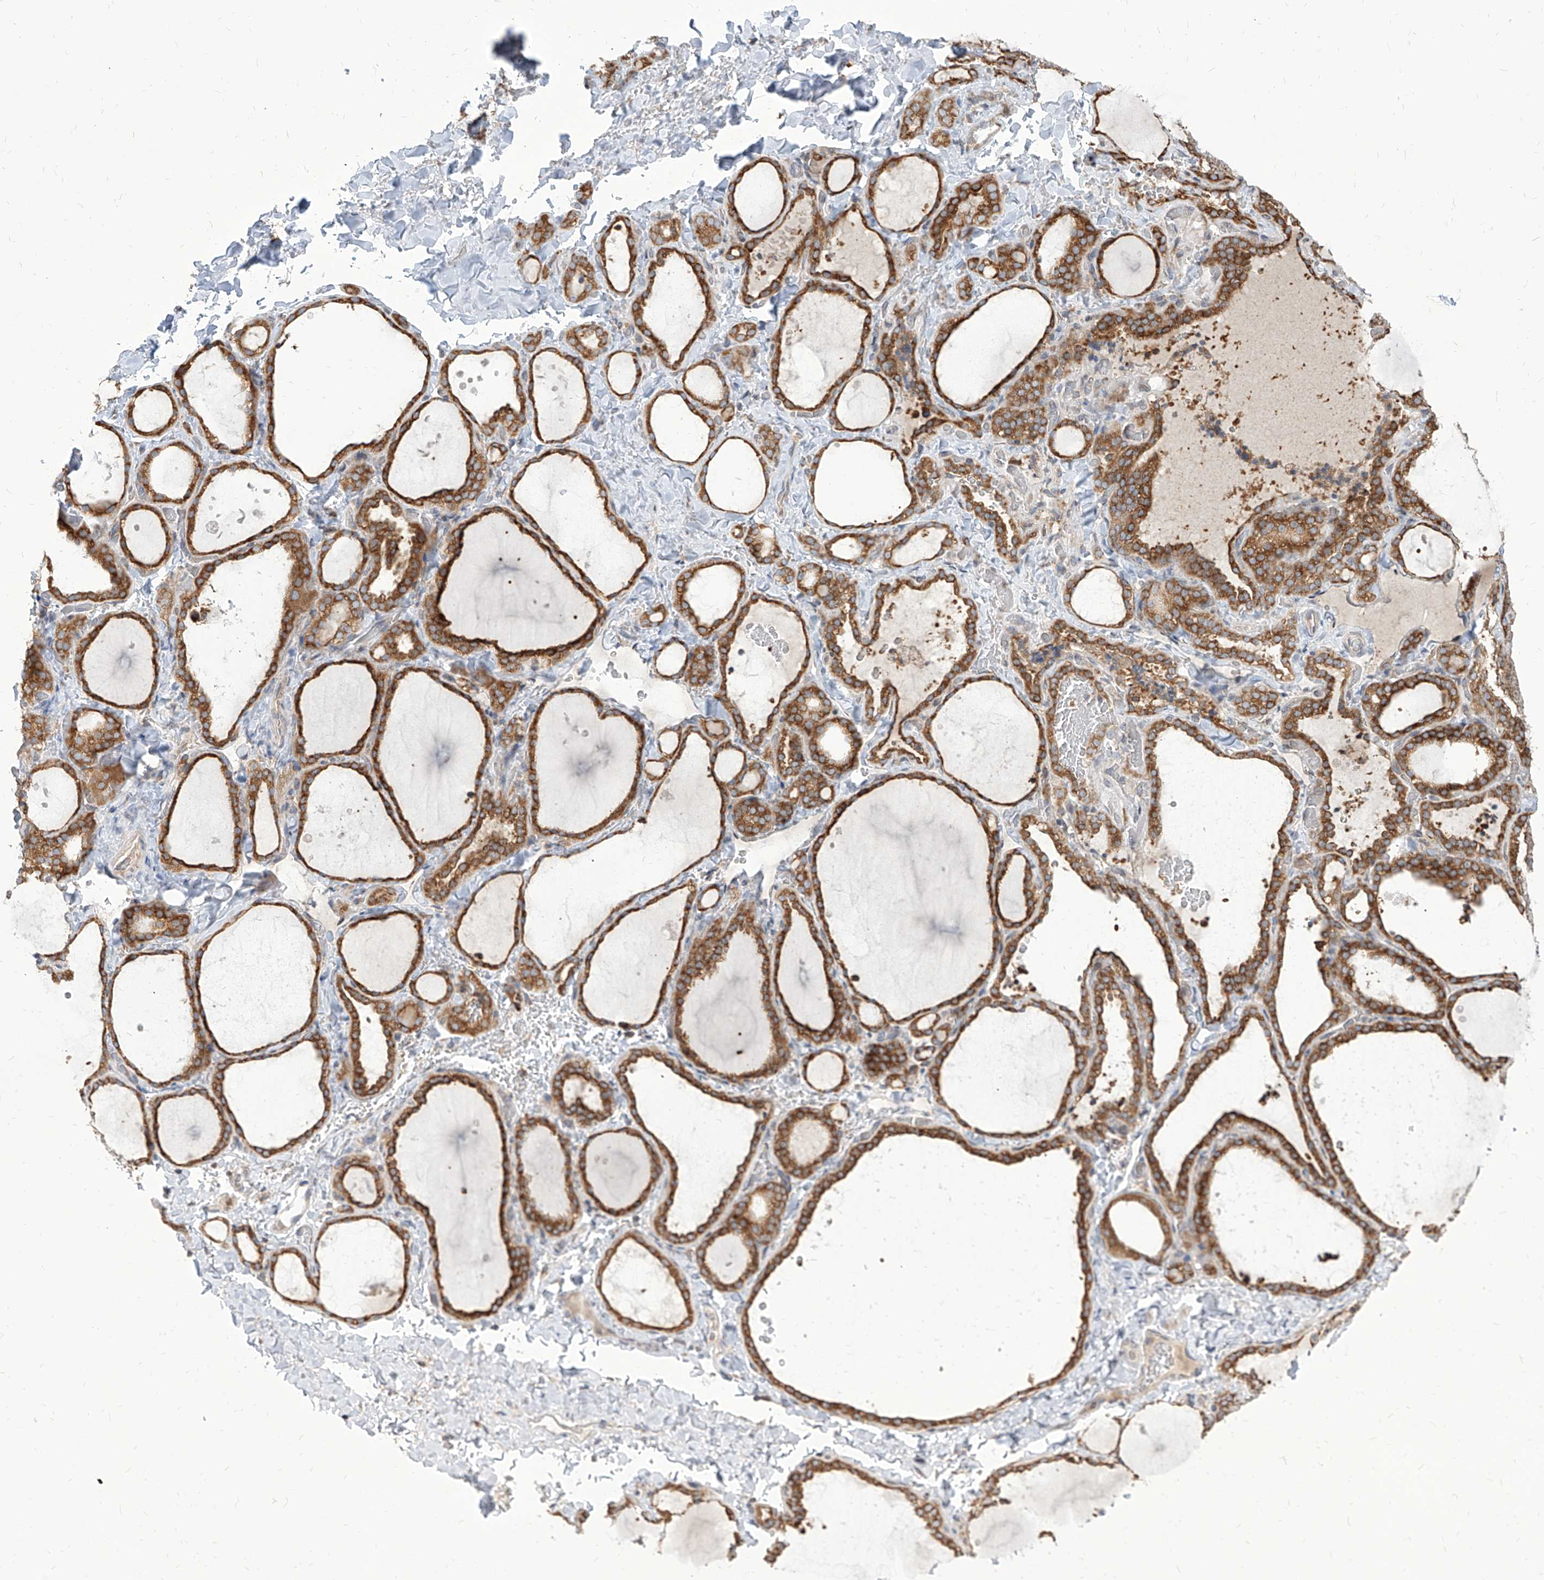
{"staining": {"intensity": "moderate", "quantity": ">75%", "location": "cytoplasmic/membranous"}, "tissue": "thyroid gland", "cell_type": "Glandular cells", "image_type": "normal", "snomed": [{"axis": "morphology", "description": "Normal tissue, NOS"}, {"axis": "topography", "description": "Thyroid gland"}], "caption": "This histopathology image displays immunohistochemistry (IHC) staining of normal thyroid gland, with medium moderate cytoplasmic/membranous positivity in approximately >75% of glandular cells.", "gene": "FAM83B", "patient": {"sex": "female", "age": 22}}